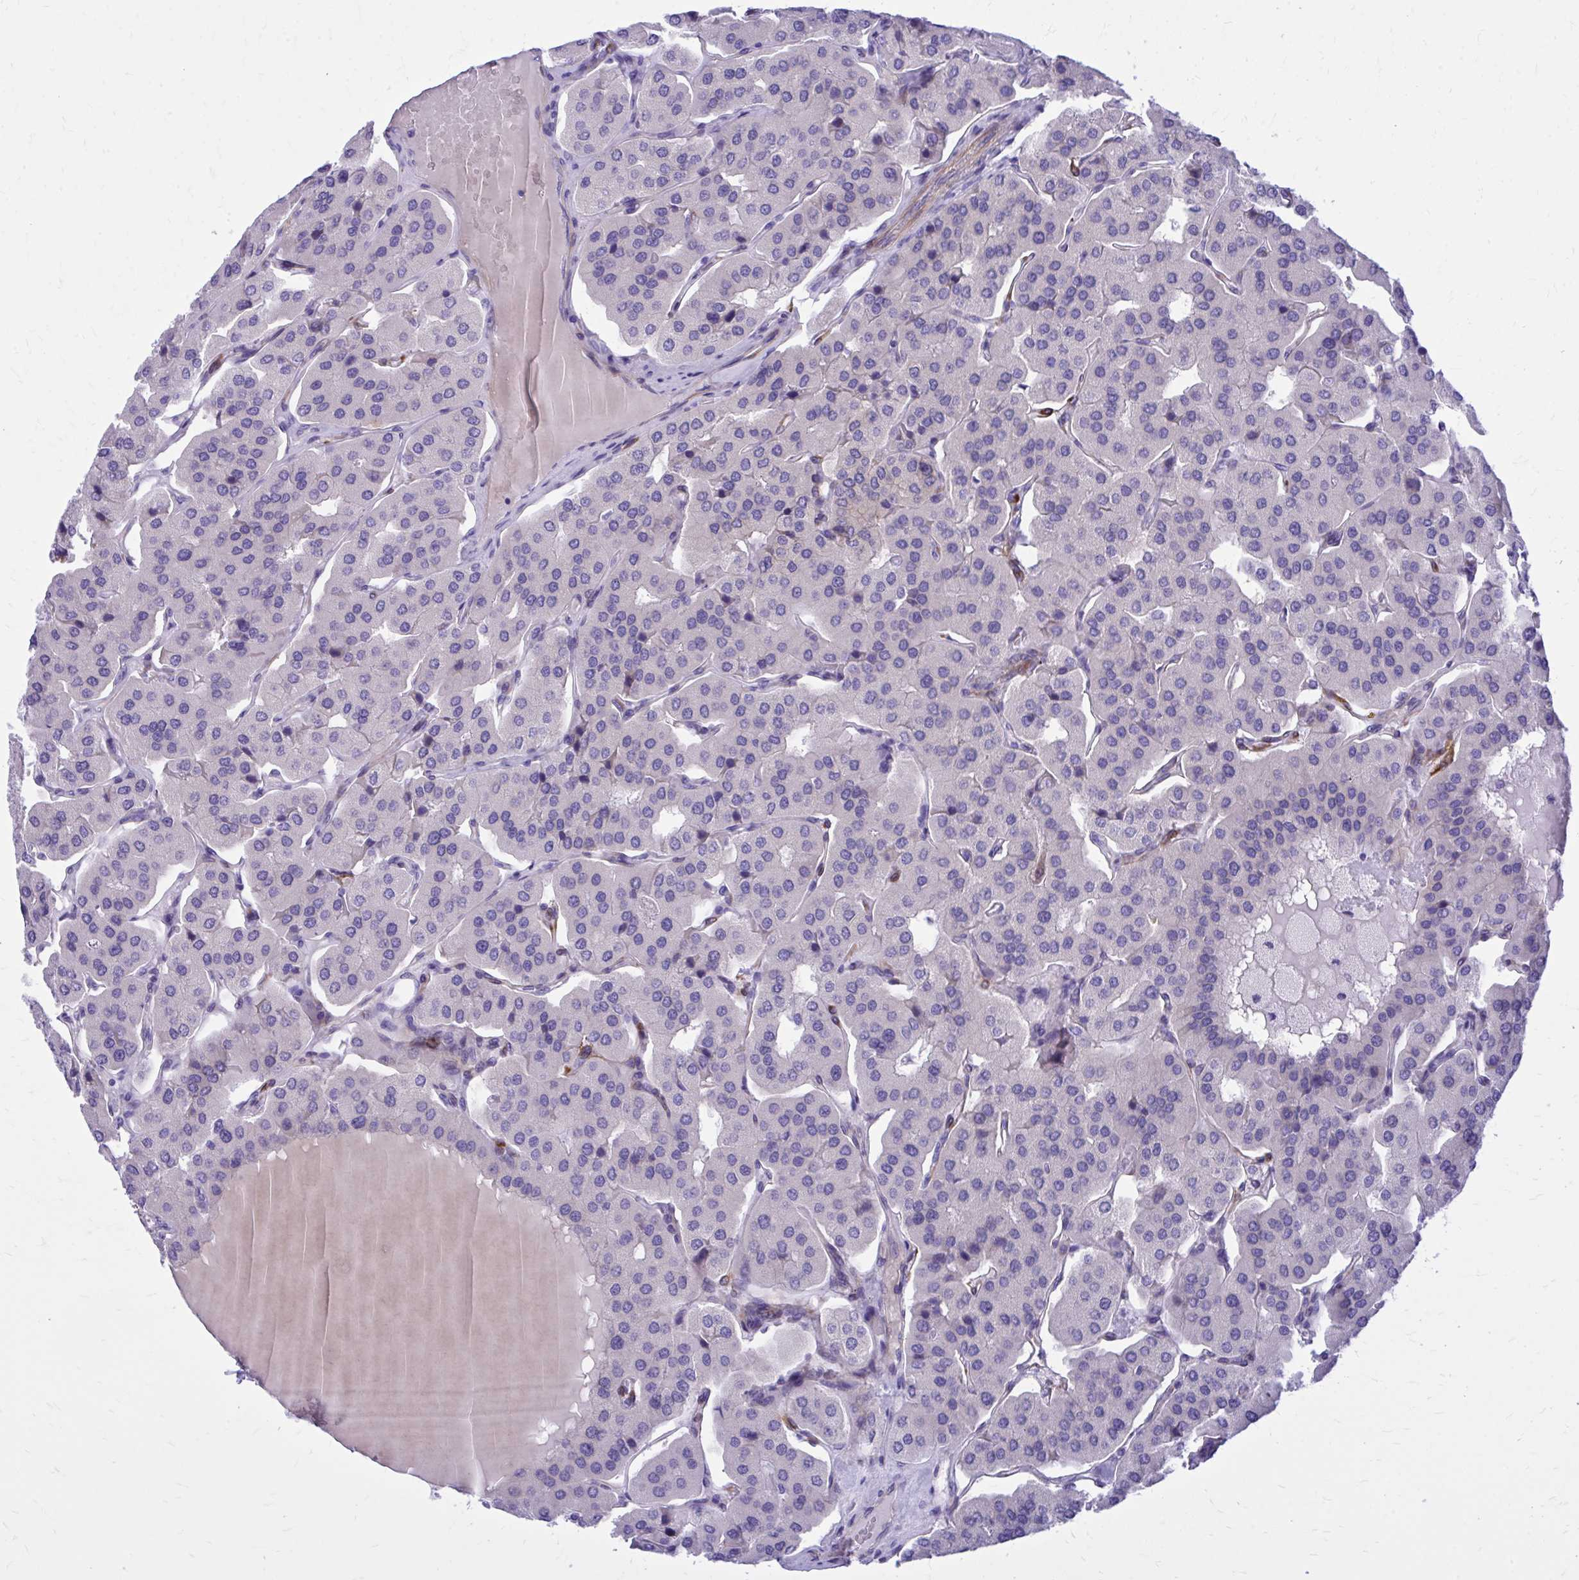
{"staining": {"intensity": "negative", "quantity": "none", "location": "none"}, "tissue": "parathyroid gland", "cell_type": "Glandular cells", "image_type": "normal", "snomed": [{"axis": "morphology", "description": "Normal tissue, NOS"}, {"axis": "morphology", "description": "Adenoma, NOS"}, {"axis": "topography", "description": "Parathyroid gland"}], "caption": "Immunohistochemical staining of normal human parathyroid gland shows no significant staining in glandular cells. (IHC, brightfield microscopy, high magnification).", "gene": "EPB41L1", "patient": {"sex": "female", "age": 86}}